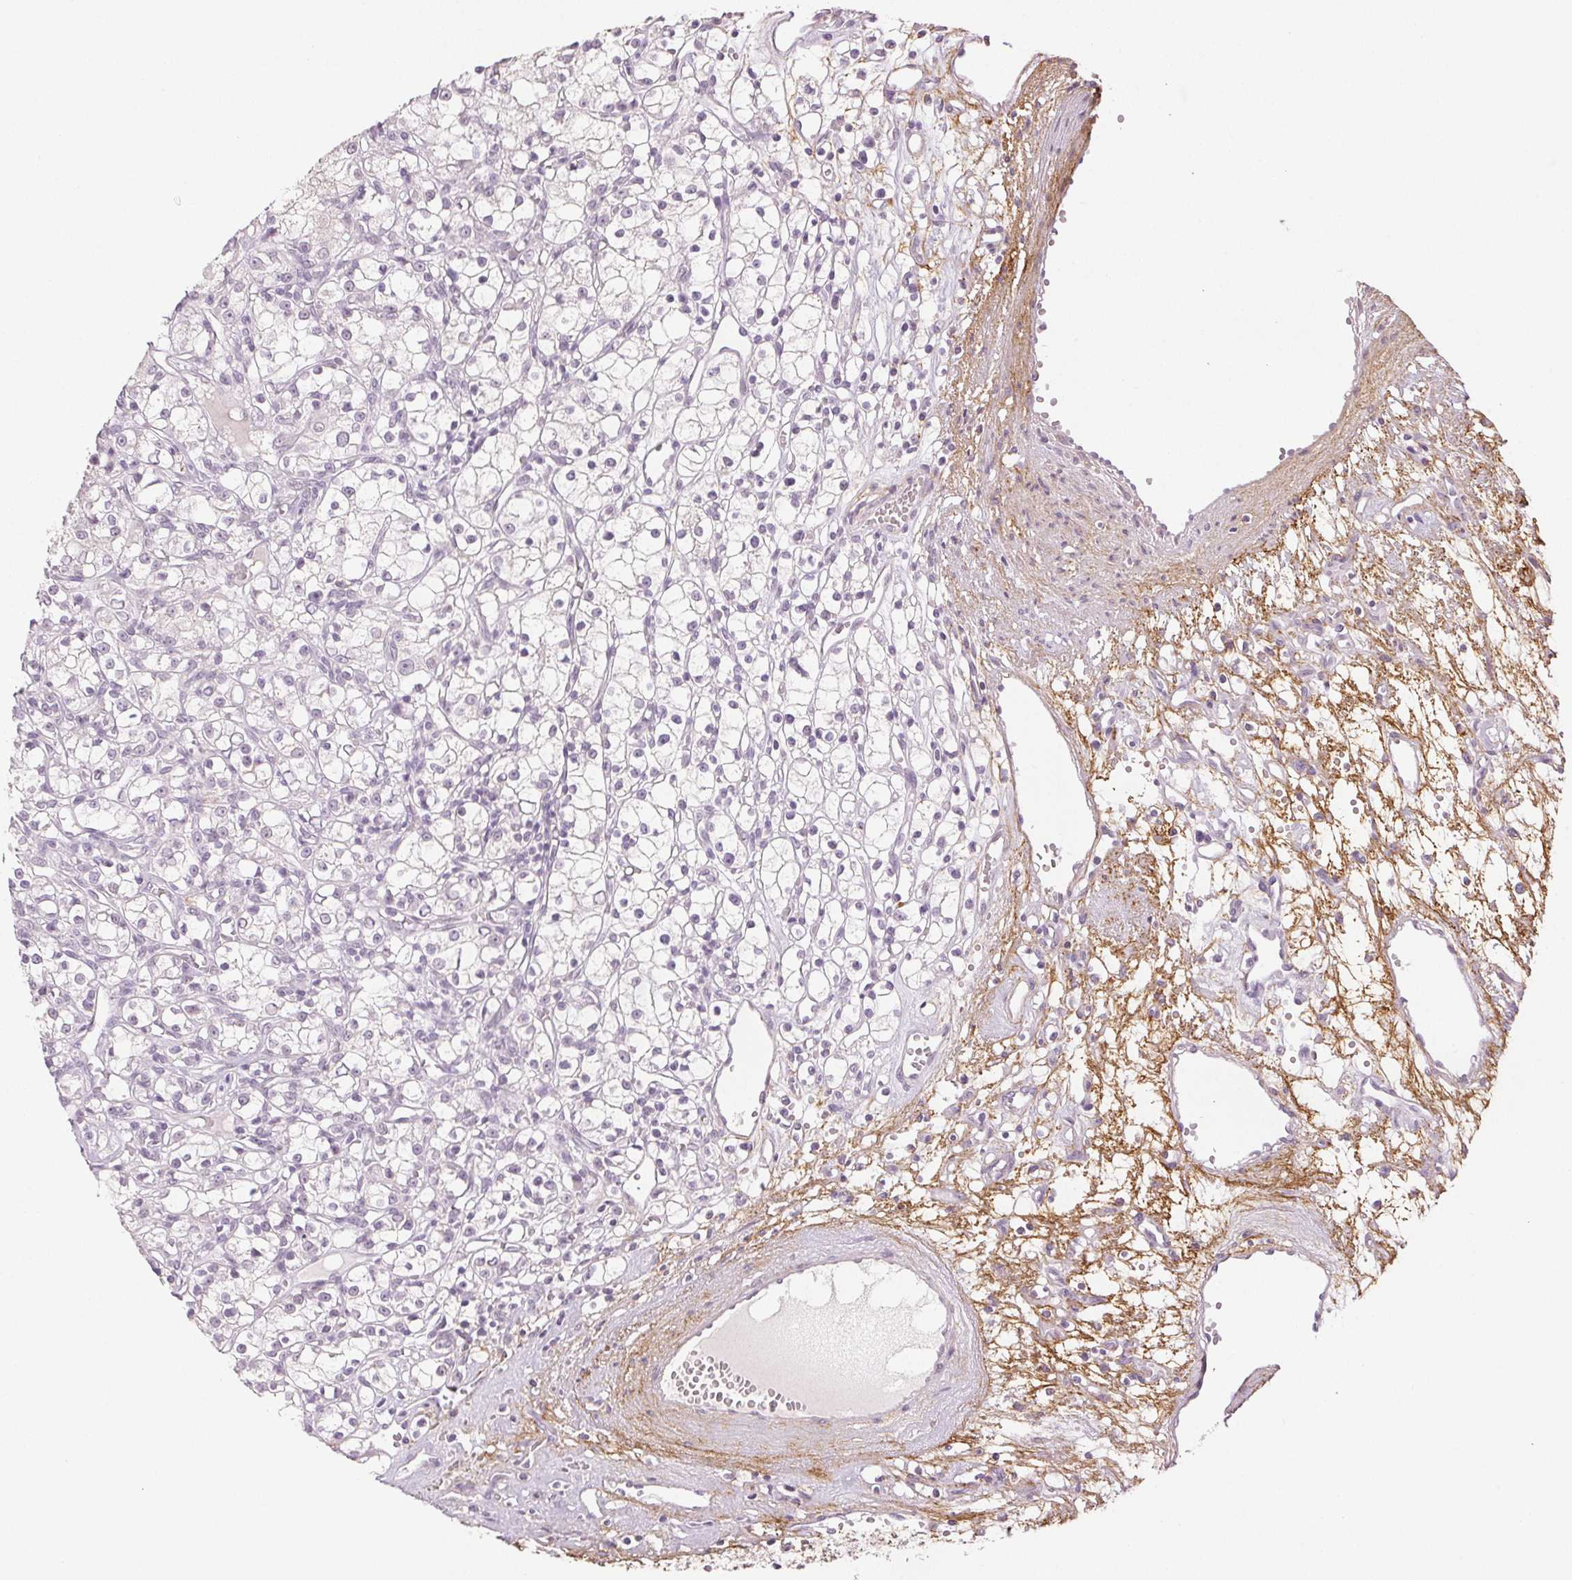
{"staining": {"intensity": "negative", "quantity": "none", "location": "none"}, "tissue": "renal cancer", "cell_type": "Tumor cells", "image_type": "cancer", "snomed": [{"axis": "morphology", "description": "Adenocarcinoma, NOS"}, {"axis": "topography", "description": "Kidney"}], "caption": "Immunohistochemistry (IHC) image of neoplastic tissue: renal cancer (adenocarcinoma) stained with DAB reveals no significant protein expression in tumor cells.", "gene": "FBN1", "patient": {"sex": "female", "age": 59}}